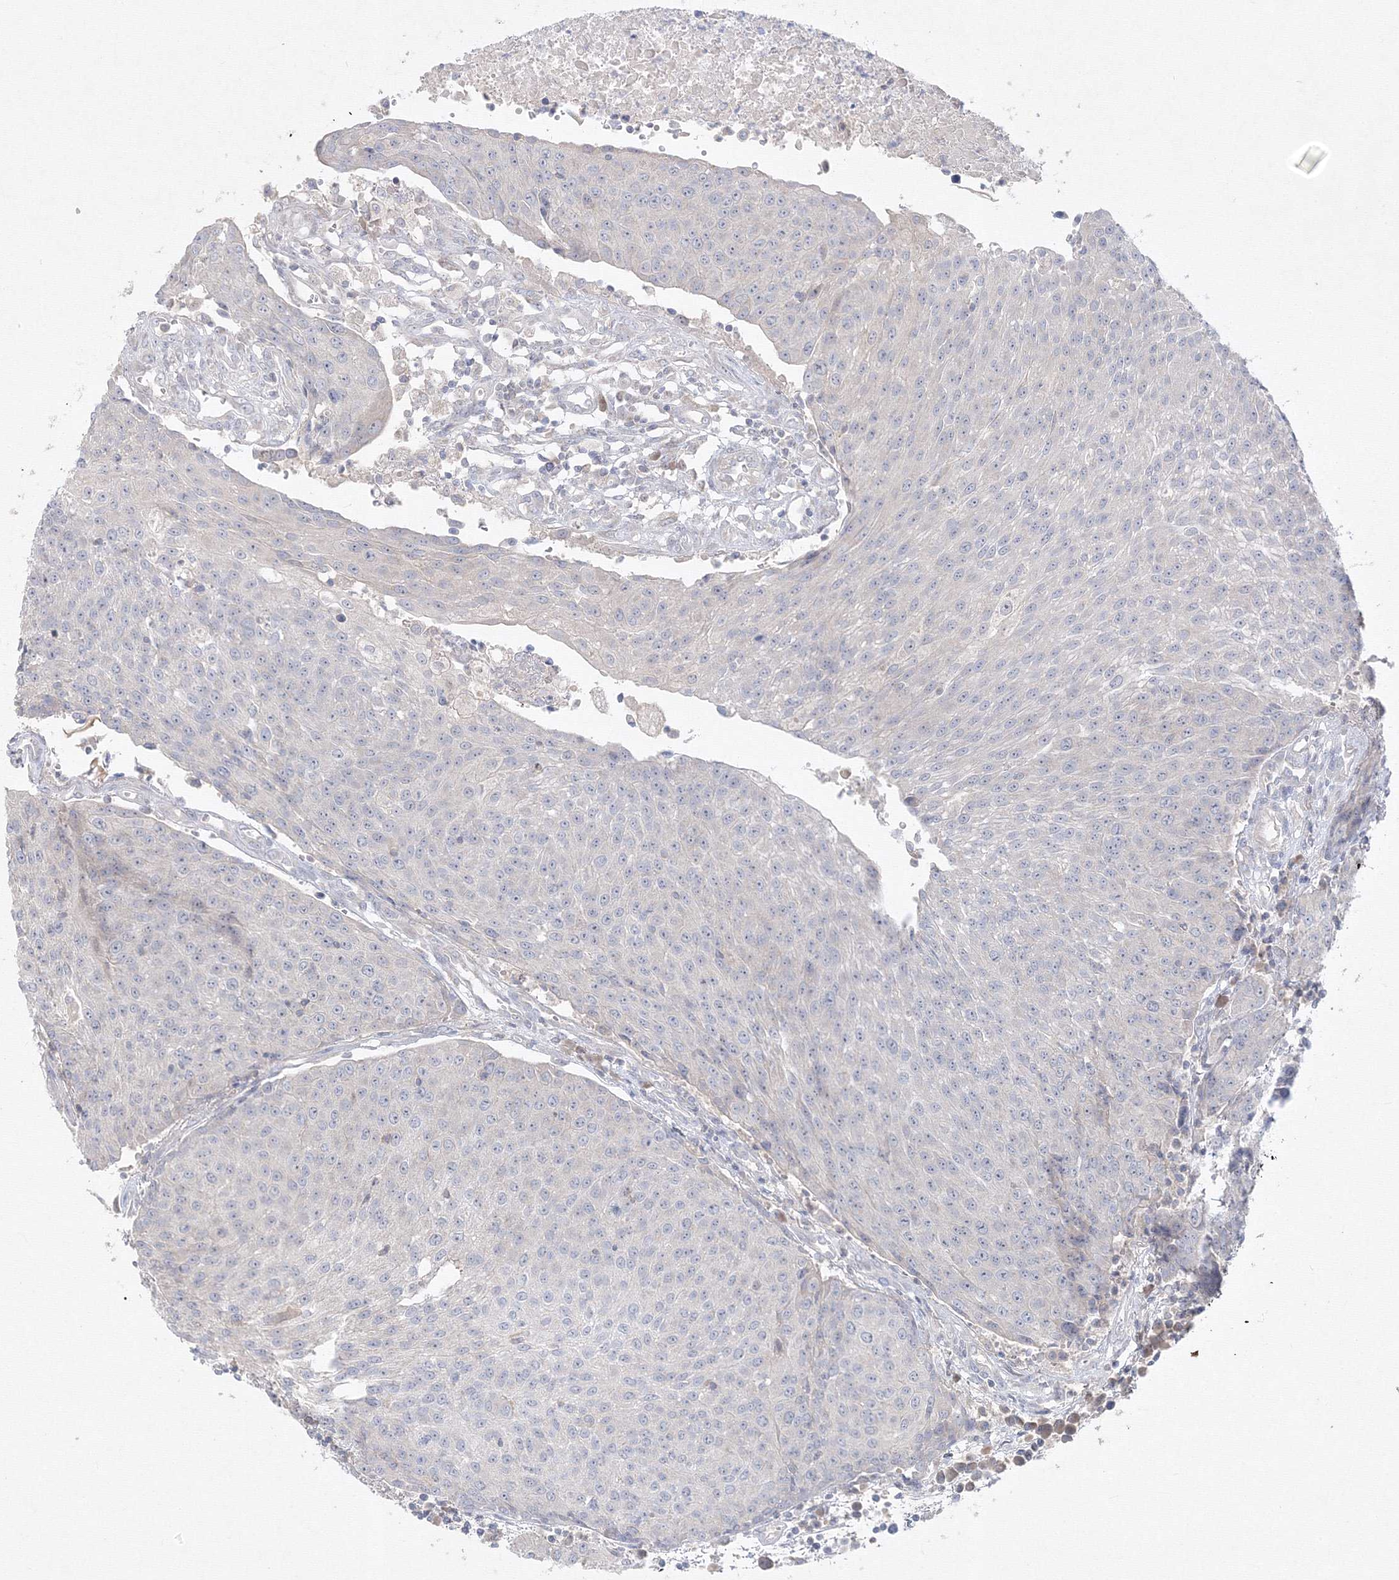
{"staining": {"intensity": "negative", "quantity": "none", "location": "none"}, "tissue": "urothelial cancer", "cell_type": "Tumor cells", "image_type": "cancer", "snomed": [{"axis": "morphology", "description": "Urothelial carcinoma, High grade"}, {"axis": "topography", "description": "Urinary bladder"}], "caption": "This micrograph is of urothelial carcinoma (high-grade) stained with IHC to label a protein in brown with the nuclei are counter-stained blue. There is no positivity in tumor cells. (DAB immunohistochemistry with hematoxylin counter stain).", "gene": "FBXL8", "patient": {"sex": "female", "age": 85}}